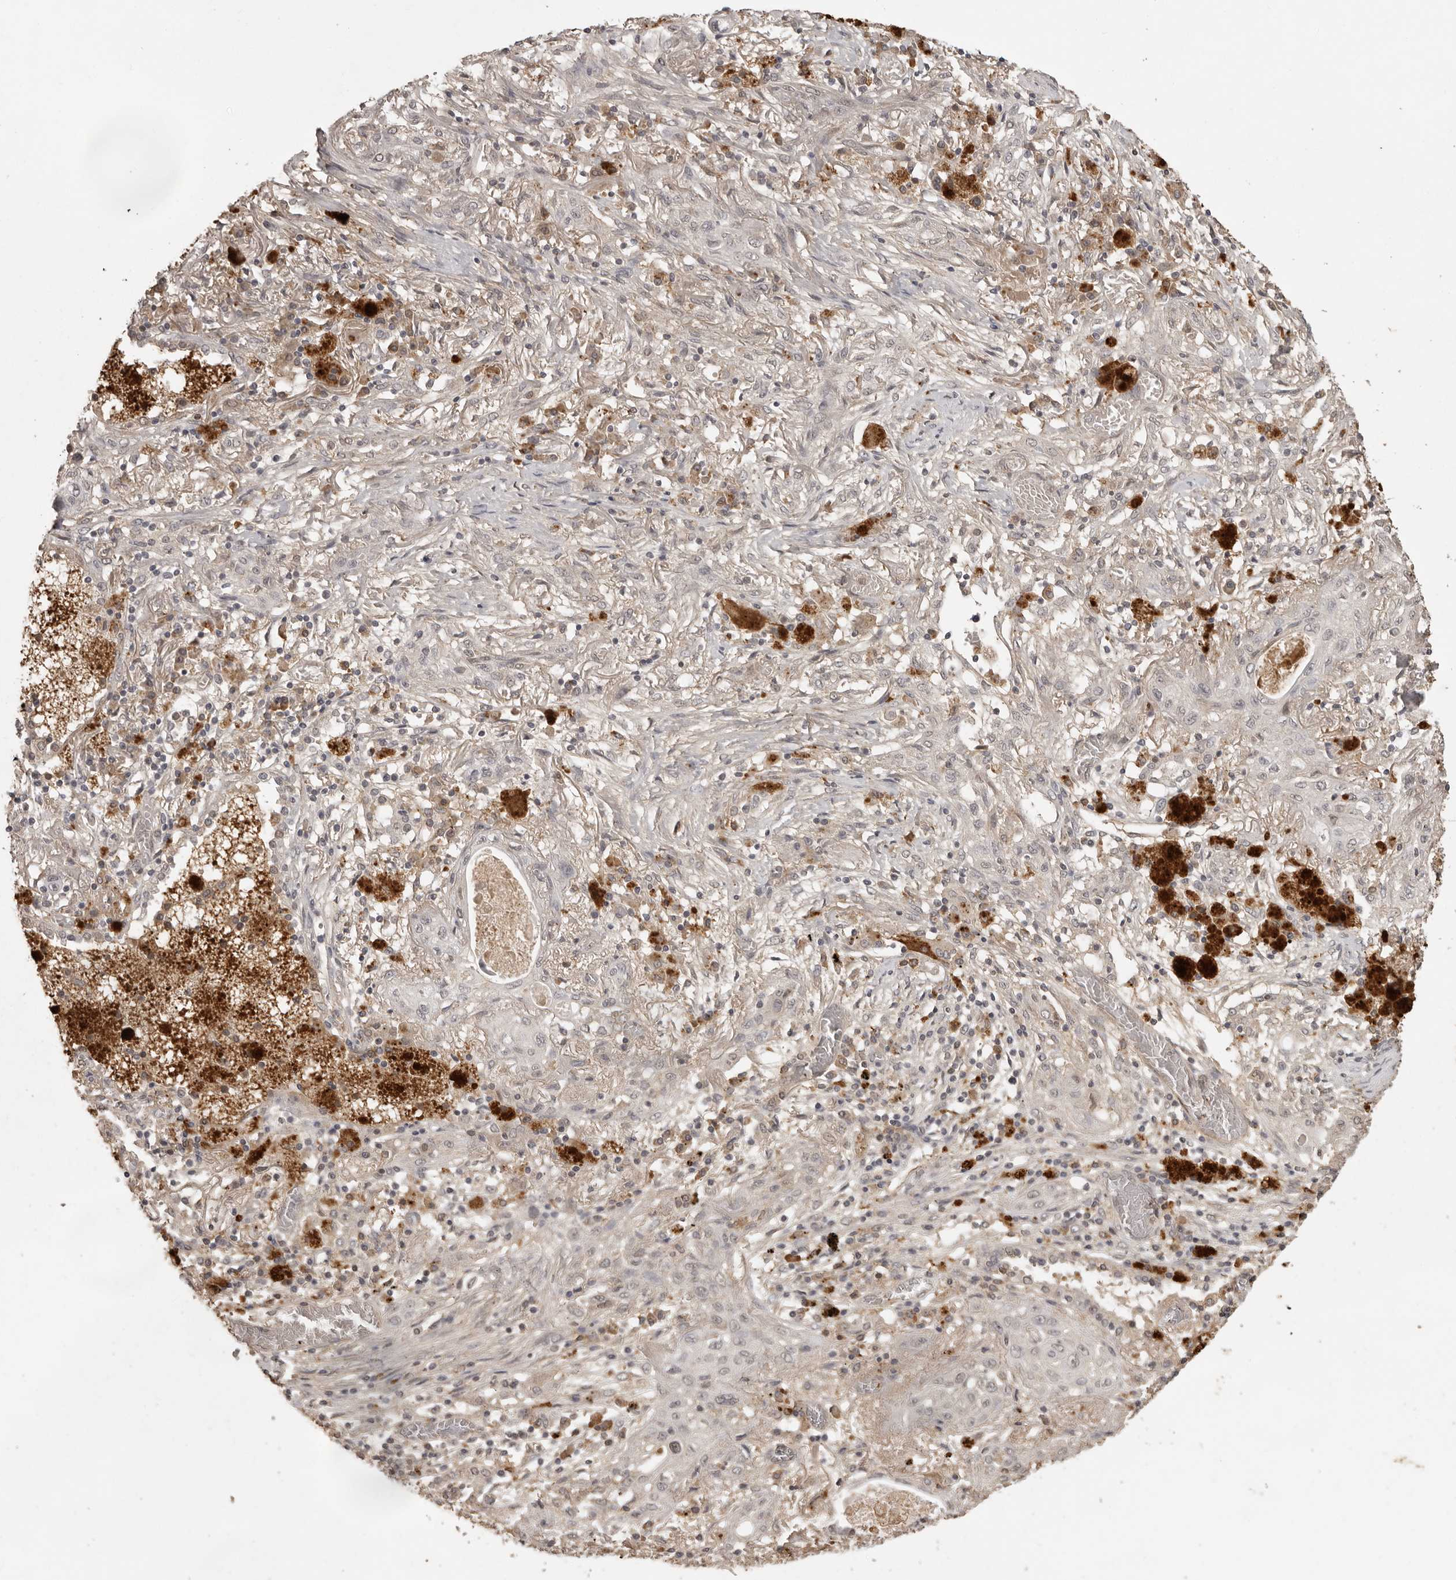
{"staining": {"intensity": "negative", "quantity": "none", "location": "none"}, "tissue": "lung cancer", "cell_type": "Tumor cells", "image_type": "cancer", "snomed": [{"axis": "morphology", "description": "Squamous cell carcinoma, NOS"}, {"axis": "topography", "description": "Lung"}], "caption": "Tumor cells show no significant staining in squamous cell carcinoma (lung).", "gene": "CTF1", "patient": {"sex": "female", "age": 47}}